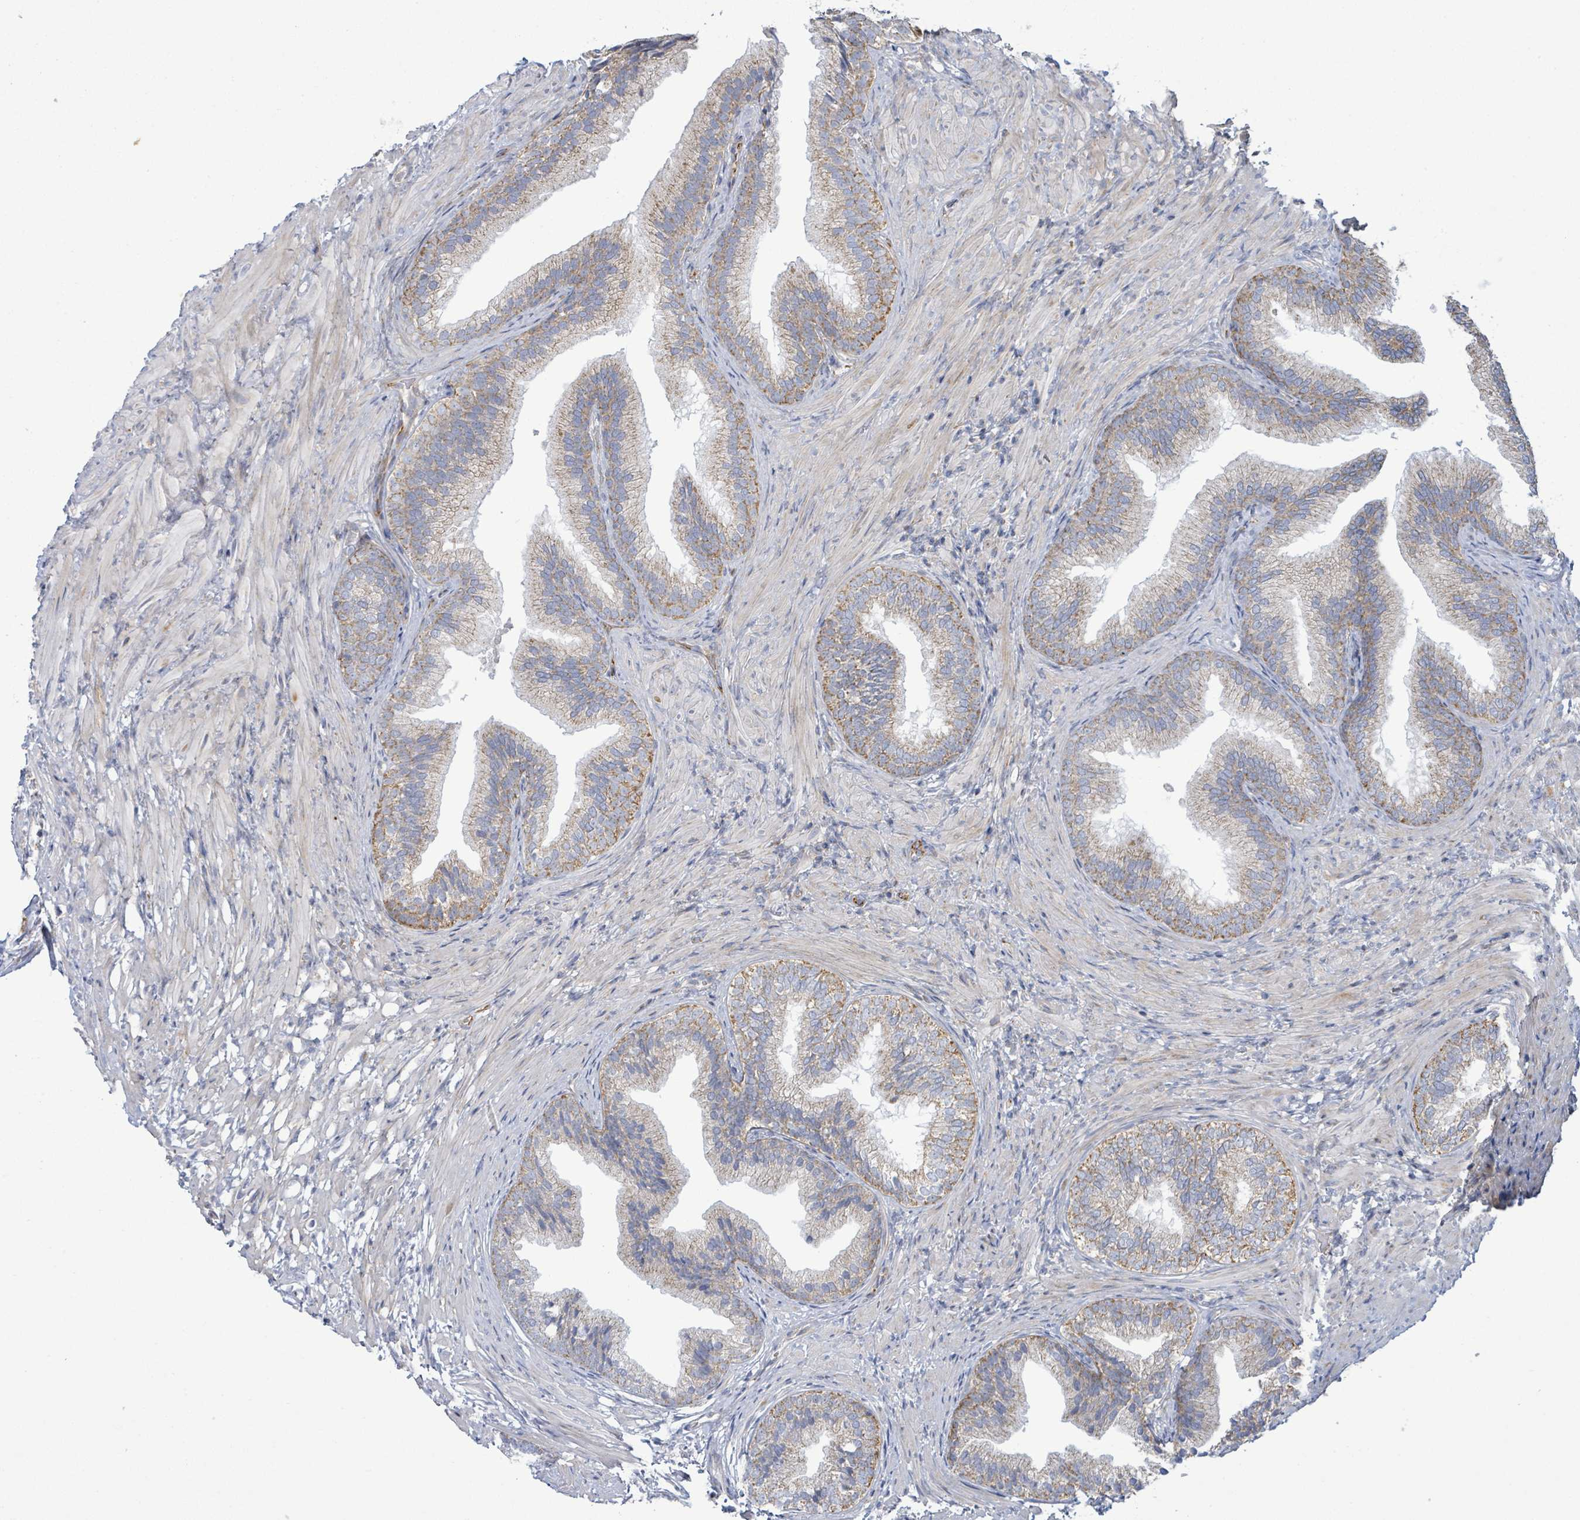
{"staining": {"intensity": "moderate", "quantity": ">75%", "location": "cytoplasmic/membranous"}, "tissue": "prostate", "cell_type": "Glandular cells", "image_type": "normal", "snomed": [{"axis": "morphology", "description": "Normal tissue, NOS"}, {"axis": "topography", "description": "Prostate"}], "caption": "High-magnification brightfield microscopy of unremarkable prostate stained with DAB (3,3'-diaminobenzidine) (brown) and counterstained with hematoxylin (blue). glandular cells exhibit moderate cytoplasmic/membranous positivity is seen in about>75% of cells.", "gene": "ALG12", "patient": {"sex": "male", "age": 76}}